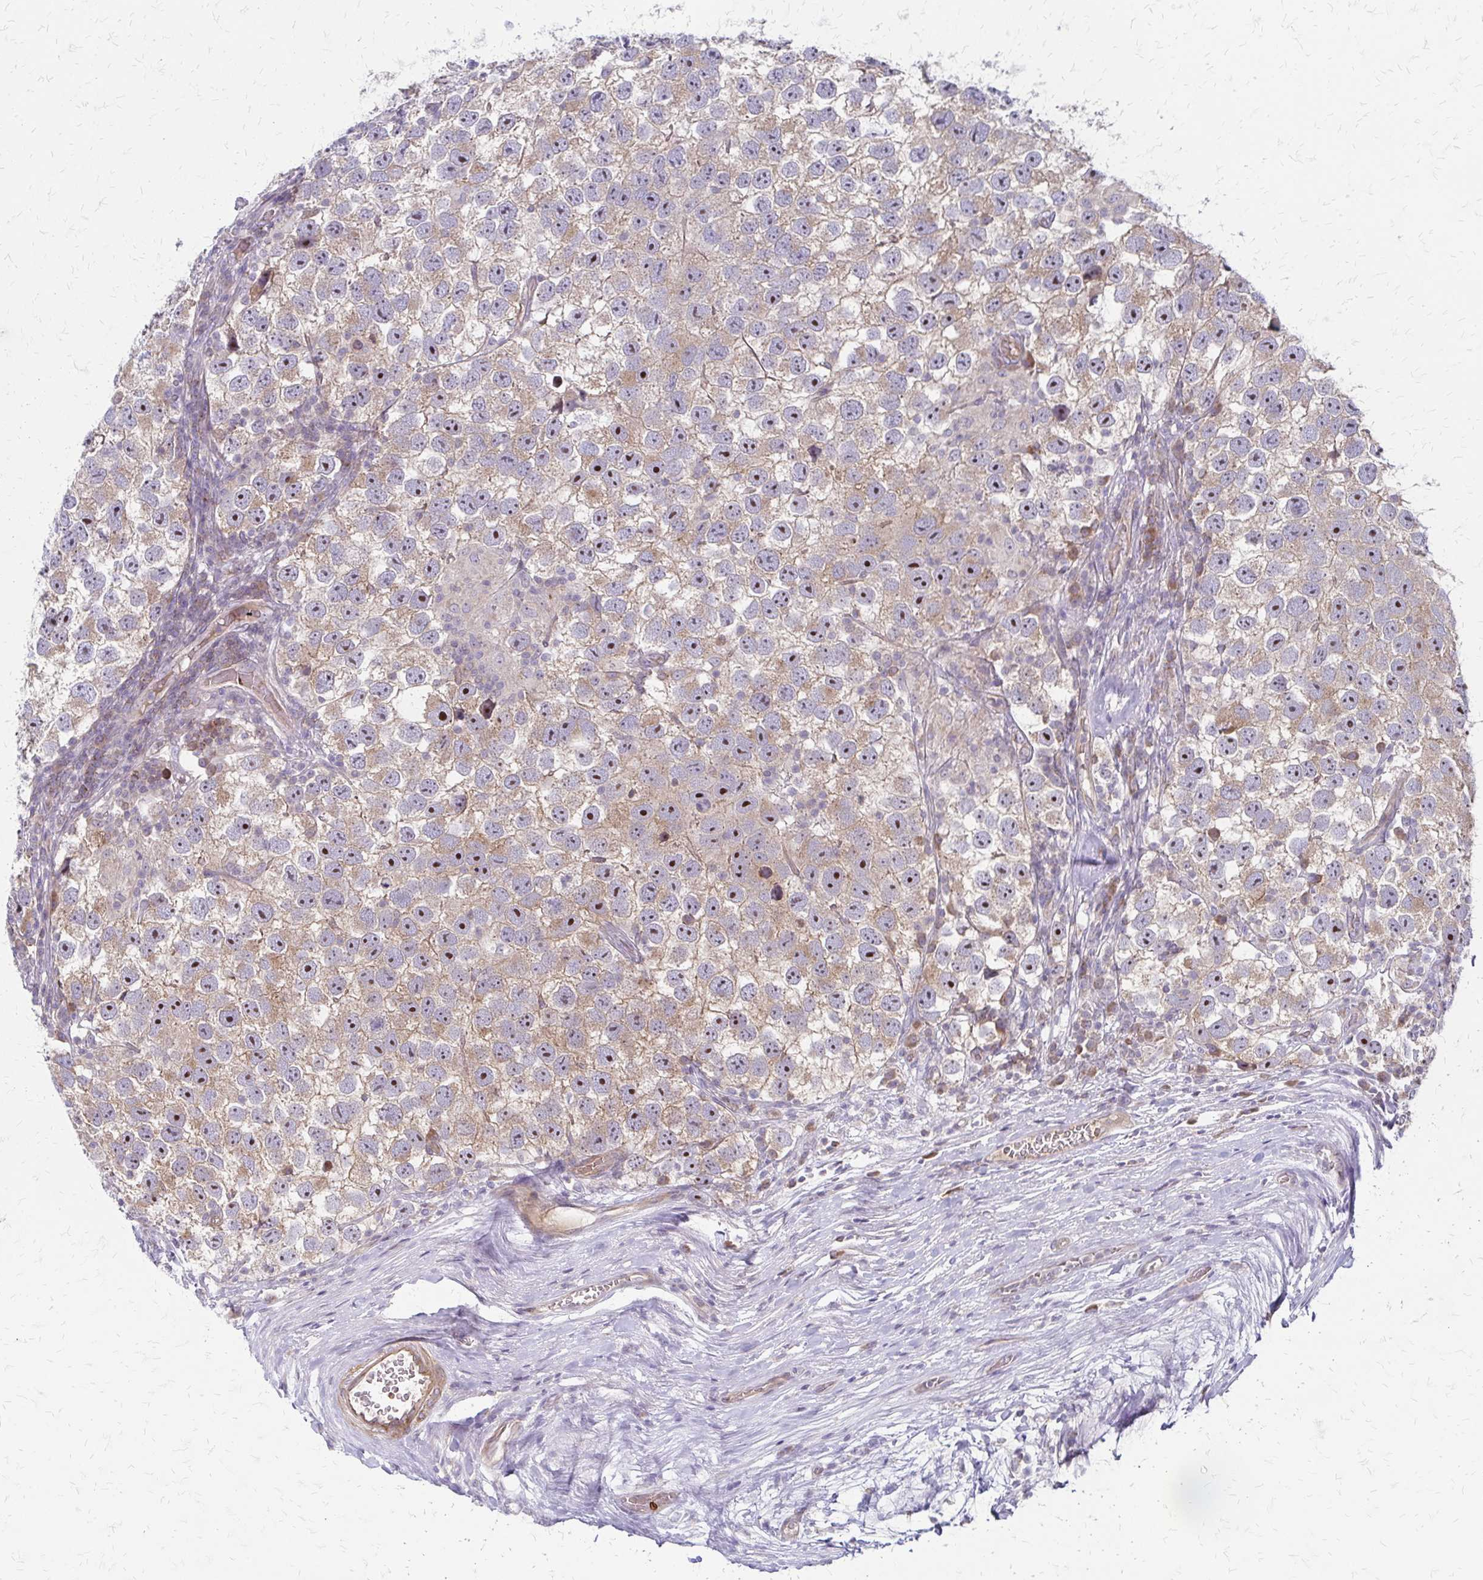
{"staining": {"intensity": "moderate", "quantity": "25%-75%", "location": "cytoplasmic/membranous,nuclear"}, "tissue": "testis cancer", "cell_type": "Tumor cells", "image_type": "cancer", "snomed": [{"axis": "morphology", "description": "Seminoma, NOS"}, {"axis": "topography", "description": "Testis"}], "caption": "DAB (3,3'-diaminobenzidine) immunohistochemical staining of testis cancer exhibits moderate cytoplasmic/membranous and nuclear protein positivity in approximately 25%-75% of tumor cells.", "gene": "ZNF383", "patient": {"sex": "male", "age": 26}}